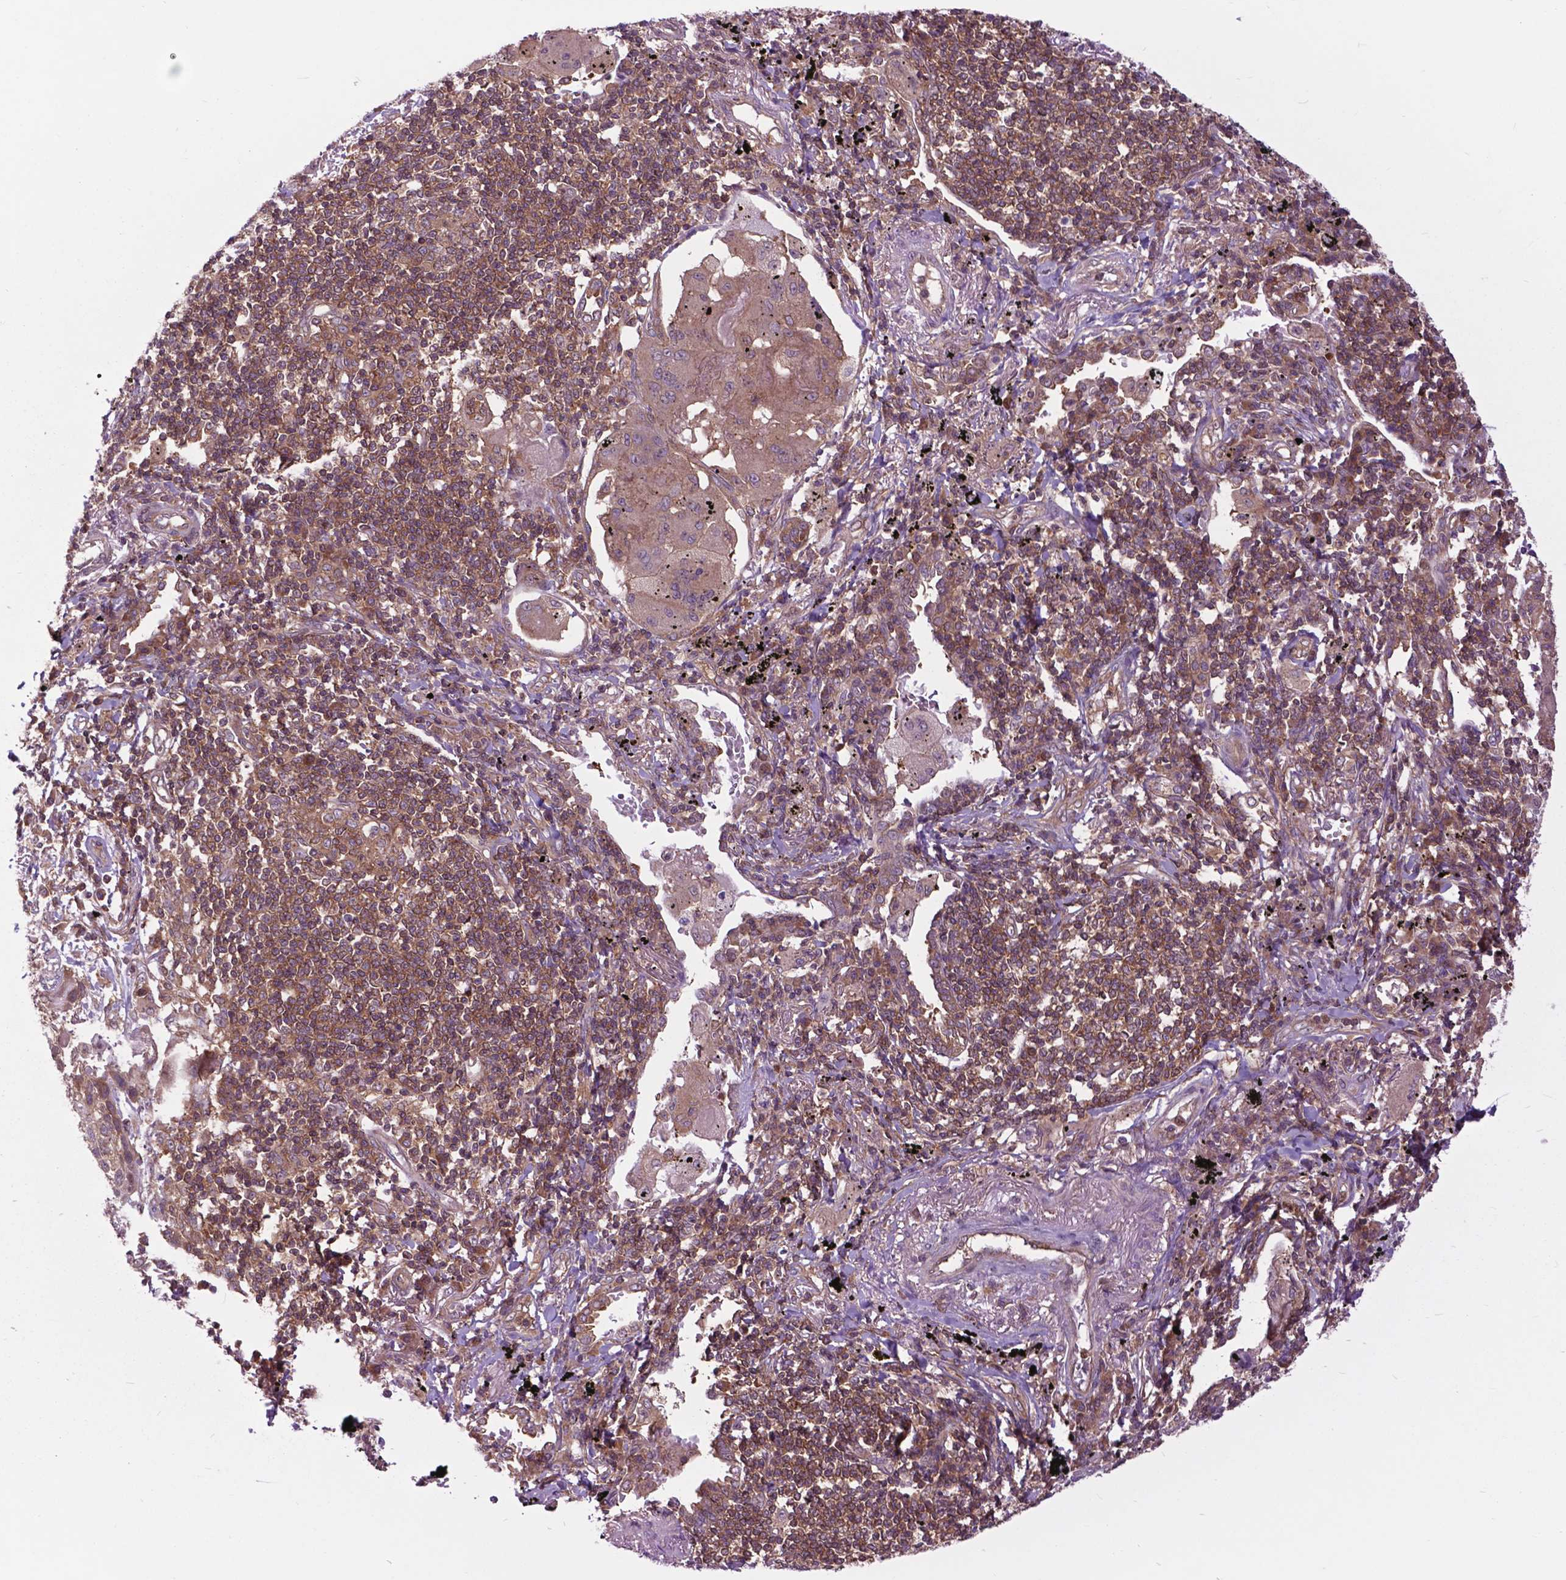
{"staining": {"intensity": "moderate", "quantity": ">75%", "location": "cytoplasmic/membranous"}, "tissue": "lung cancer", "cell_type": "Tumor cells", "image_type": "cancer", "snomed": [{"axis": "morphology", "description": "Squamous cell carcinoma, NOS"}, {"axis": "topography", "description": "Lung"}], "caption": "Tumor cells exhibit medium levels of moderate cytoplasmic/membranous staining in approximately >75% of cells in human lung cancer.", "gene": "ARAF", "patient": {"sex": "male", "age": 78}}